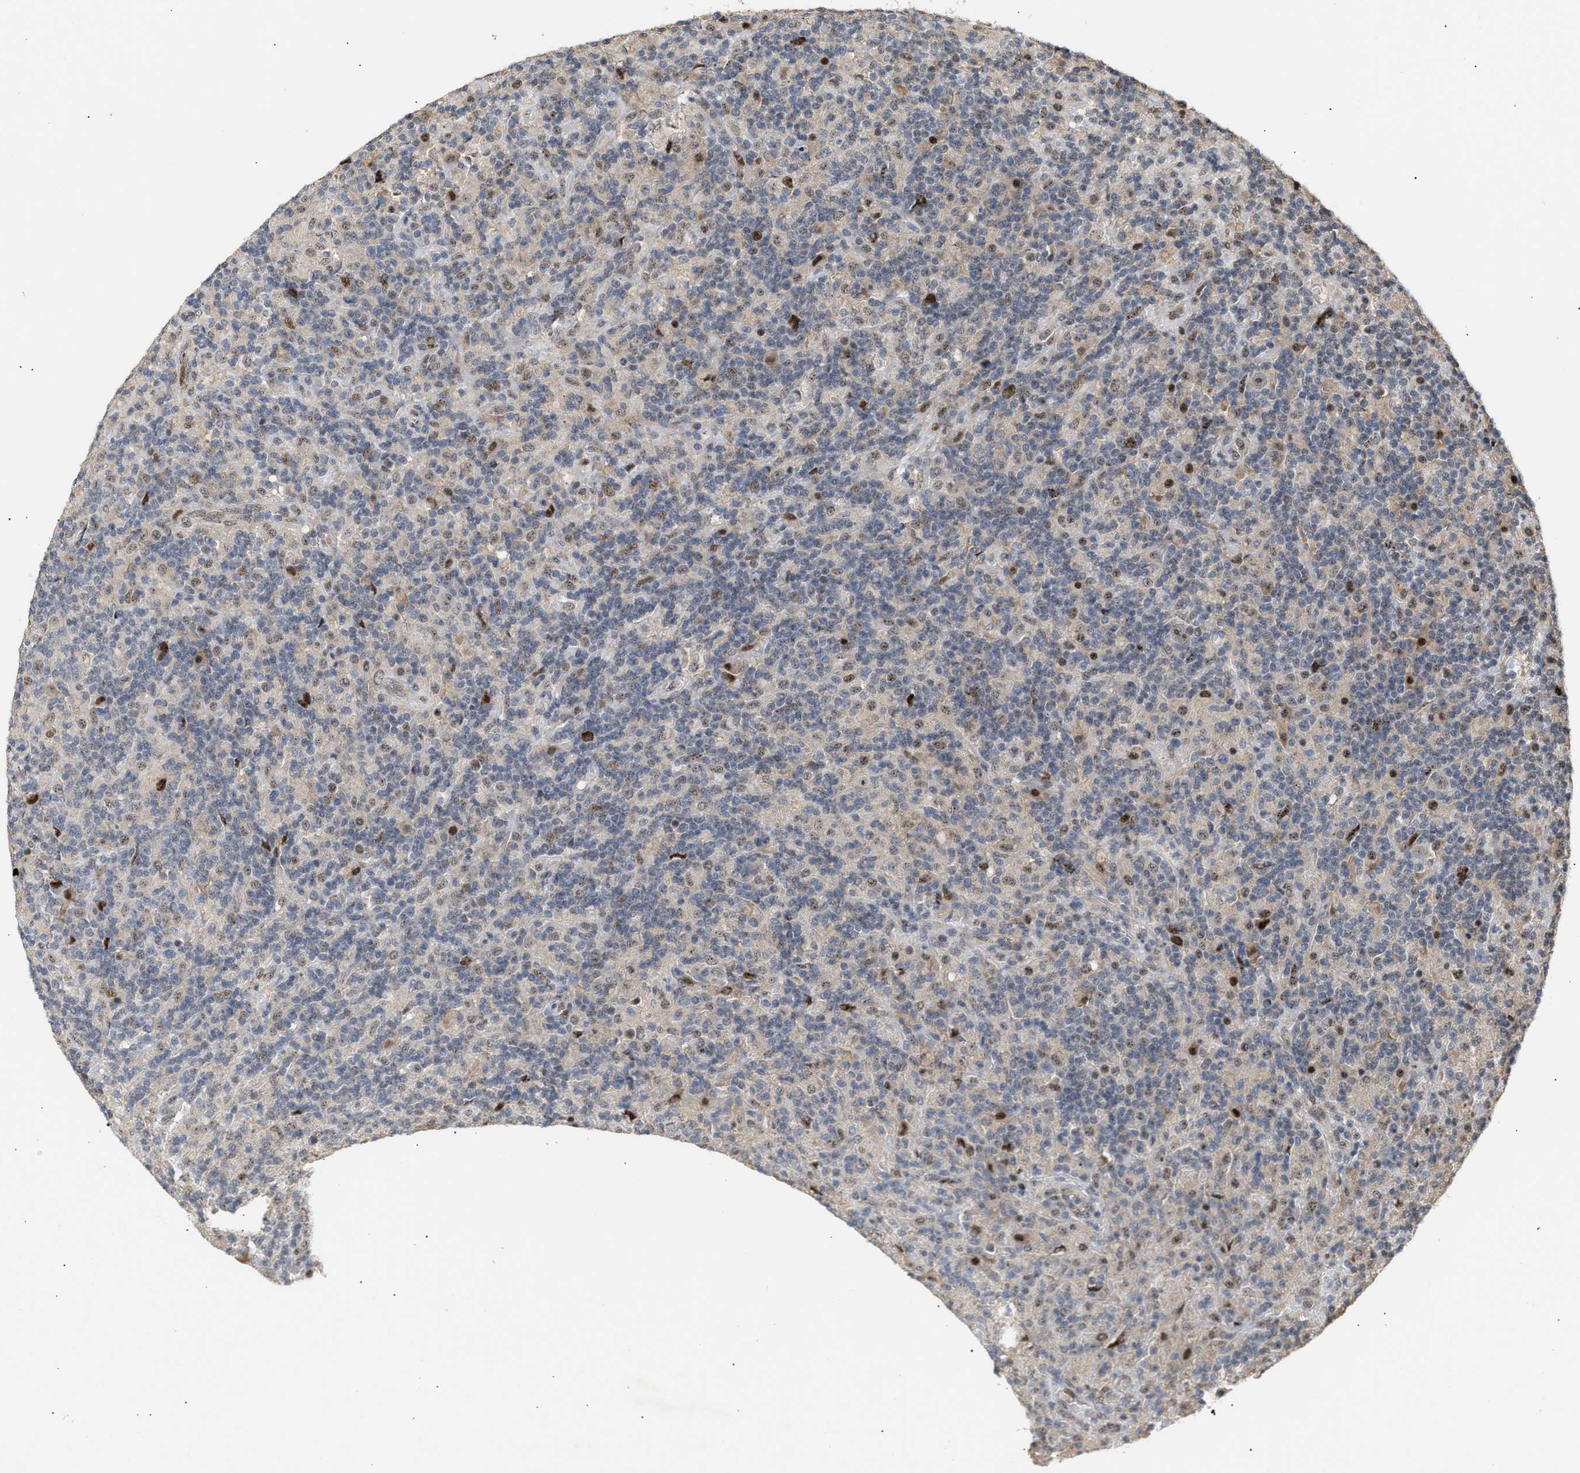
{"staining": {"intensity": "moderate", "quantity": ">75%", "location": "nuclear"}, "tissue": "lymphoma", "cell_type": "Tumor cells", "image_type": "cancer", "snomed": [{"axis": "morphology", "description": "Hodgkin's disease, NOS"}, {"axis": "topography", "description": "Lymph node"}], "caption": "Immunohistochemistry (DAB) staining of Hodgkin's disease reveals moderate nuclear protein expression in approximately >75% of tumor cells.", "gene": "ZFAND5", "patient": {"sex": "male", "age": 70}}